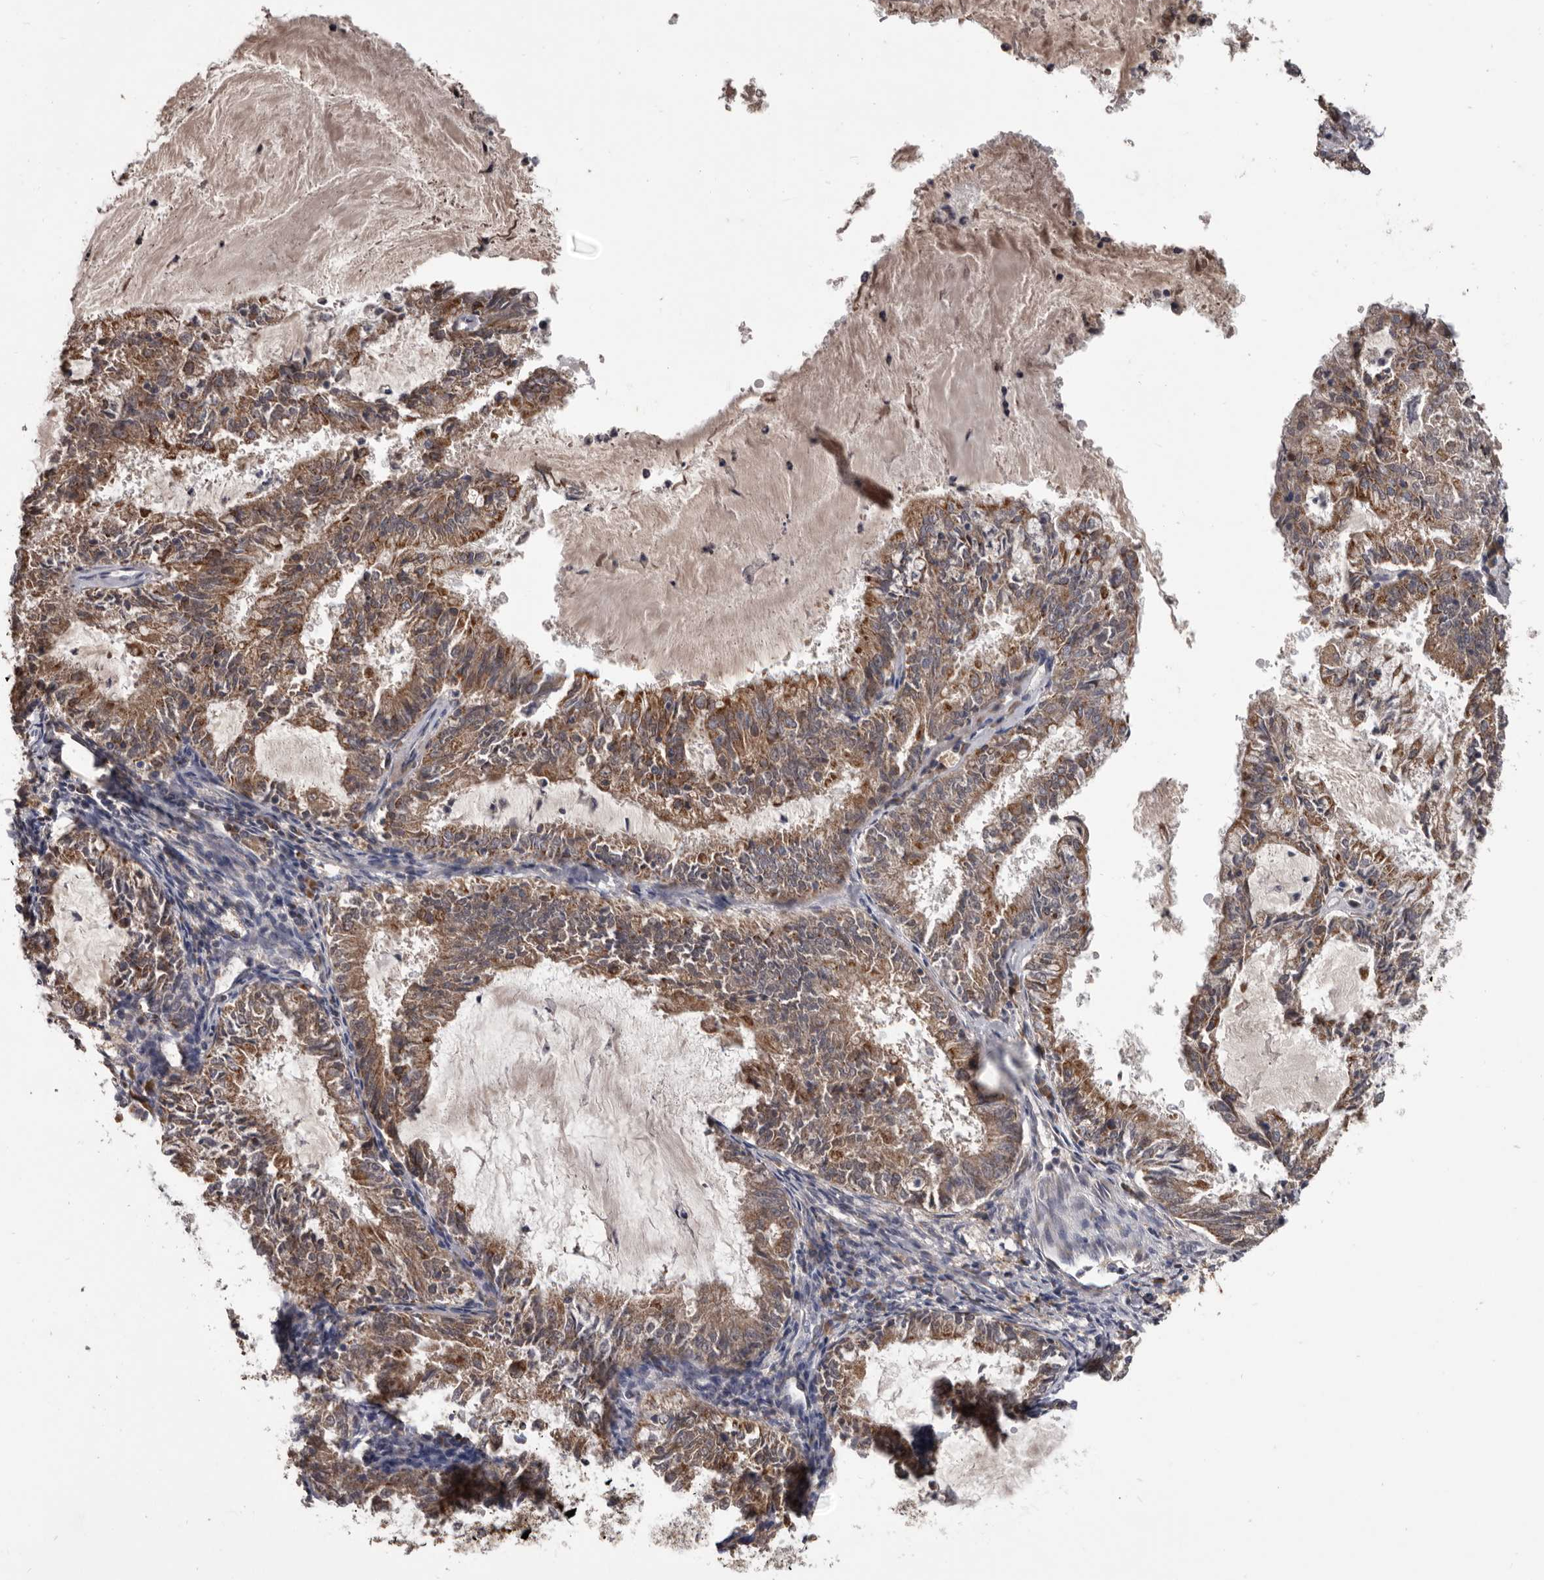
{"staining": {"intensity": "moderate", "quantity": "25%-75%", "location": "cytoplasmic/membranous"}, "tissue": "endometrial cancer", "cell_type": "Tumor cells", "image_type": "cancer", "snomed": [{"axis": "morphology", "description": "Adenocarcinoma, NOS"}, {"axis": "topography", "description": "Endometrium"}], "caption": "Protein staining shows moderate cytoplasmic/membranous positivity in about 25%-75% of tumor cells in adenocarcinoma (endometrial). The protein is stained brown, and the nuclei are stained in blue (DAB (3,3'-diaminobenzidine) IHC with brightfield microscopy, high magnification).", "gene": "ALDH5A1", "patient": {"sex": "female", "age": 57}}